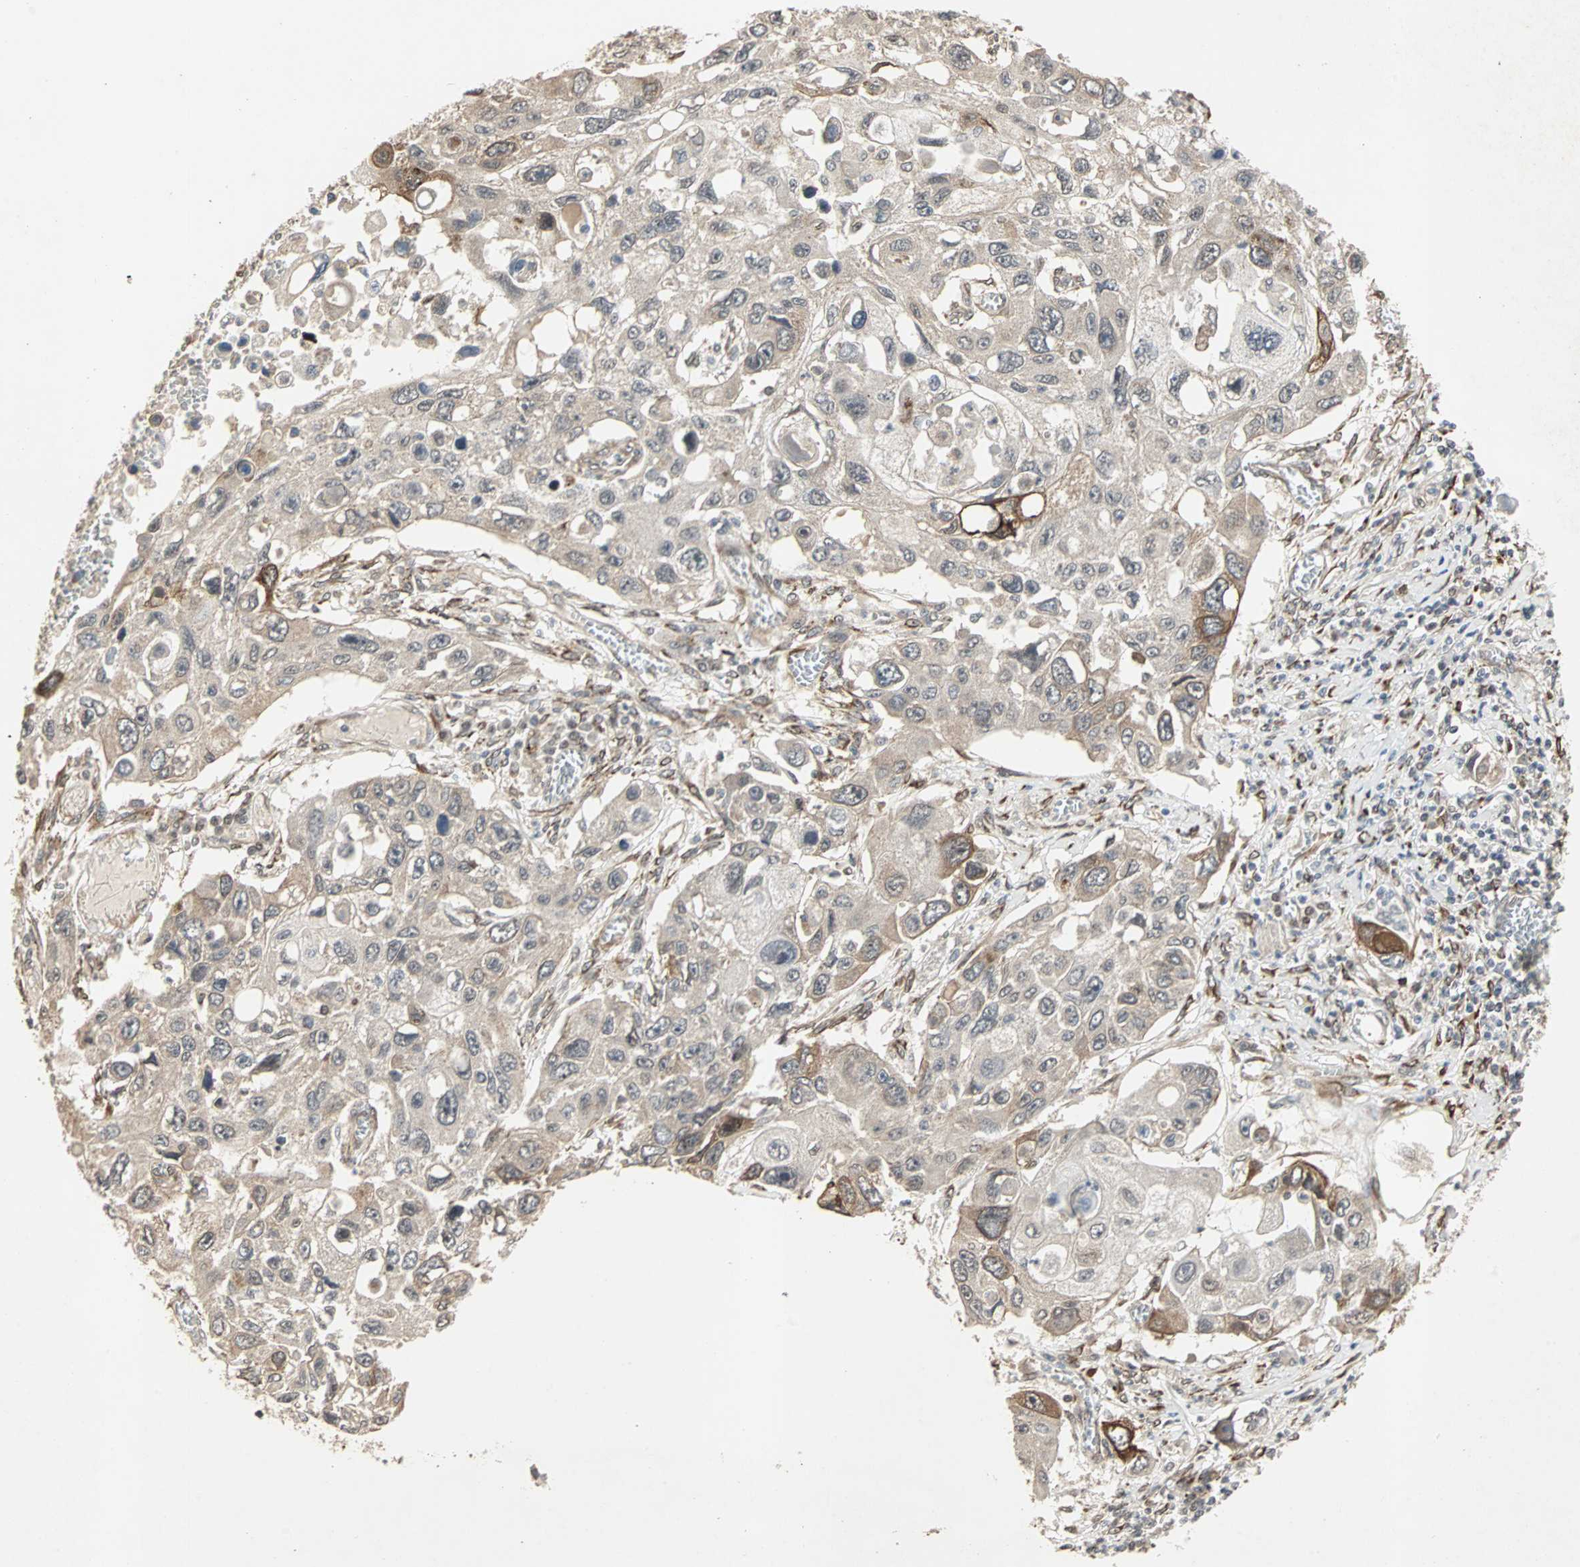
{"staining": {"intensity": "moderate", "quantity": "<25%", "location": "cytoplasmic/membranous"}, "tissue": "lung cancer", "cell_type": "Tumor cells", "image_type": "cancer", "snomed": [{"axis": "morphology", "description": "Squamous cell carcinoma, NOS"}, {"axis": "topography", "description": "Lung"}], "caption": "An immunohistochemistry micrograph of neoplastic tissue is shown. Protein staining in brown highlights moderate cytoplasmic/membranous positivity in lung squamous cell carcinoma within tumor cells.", "gene": "TRPV4", "patient": {"sex": "male", "age": 71}}